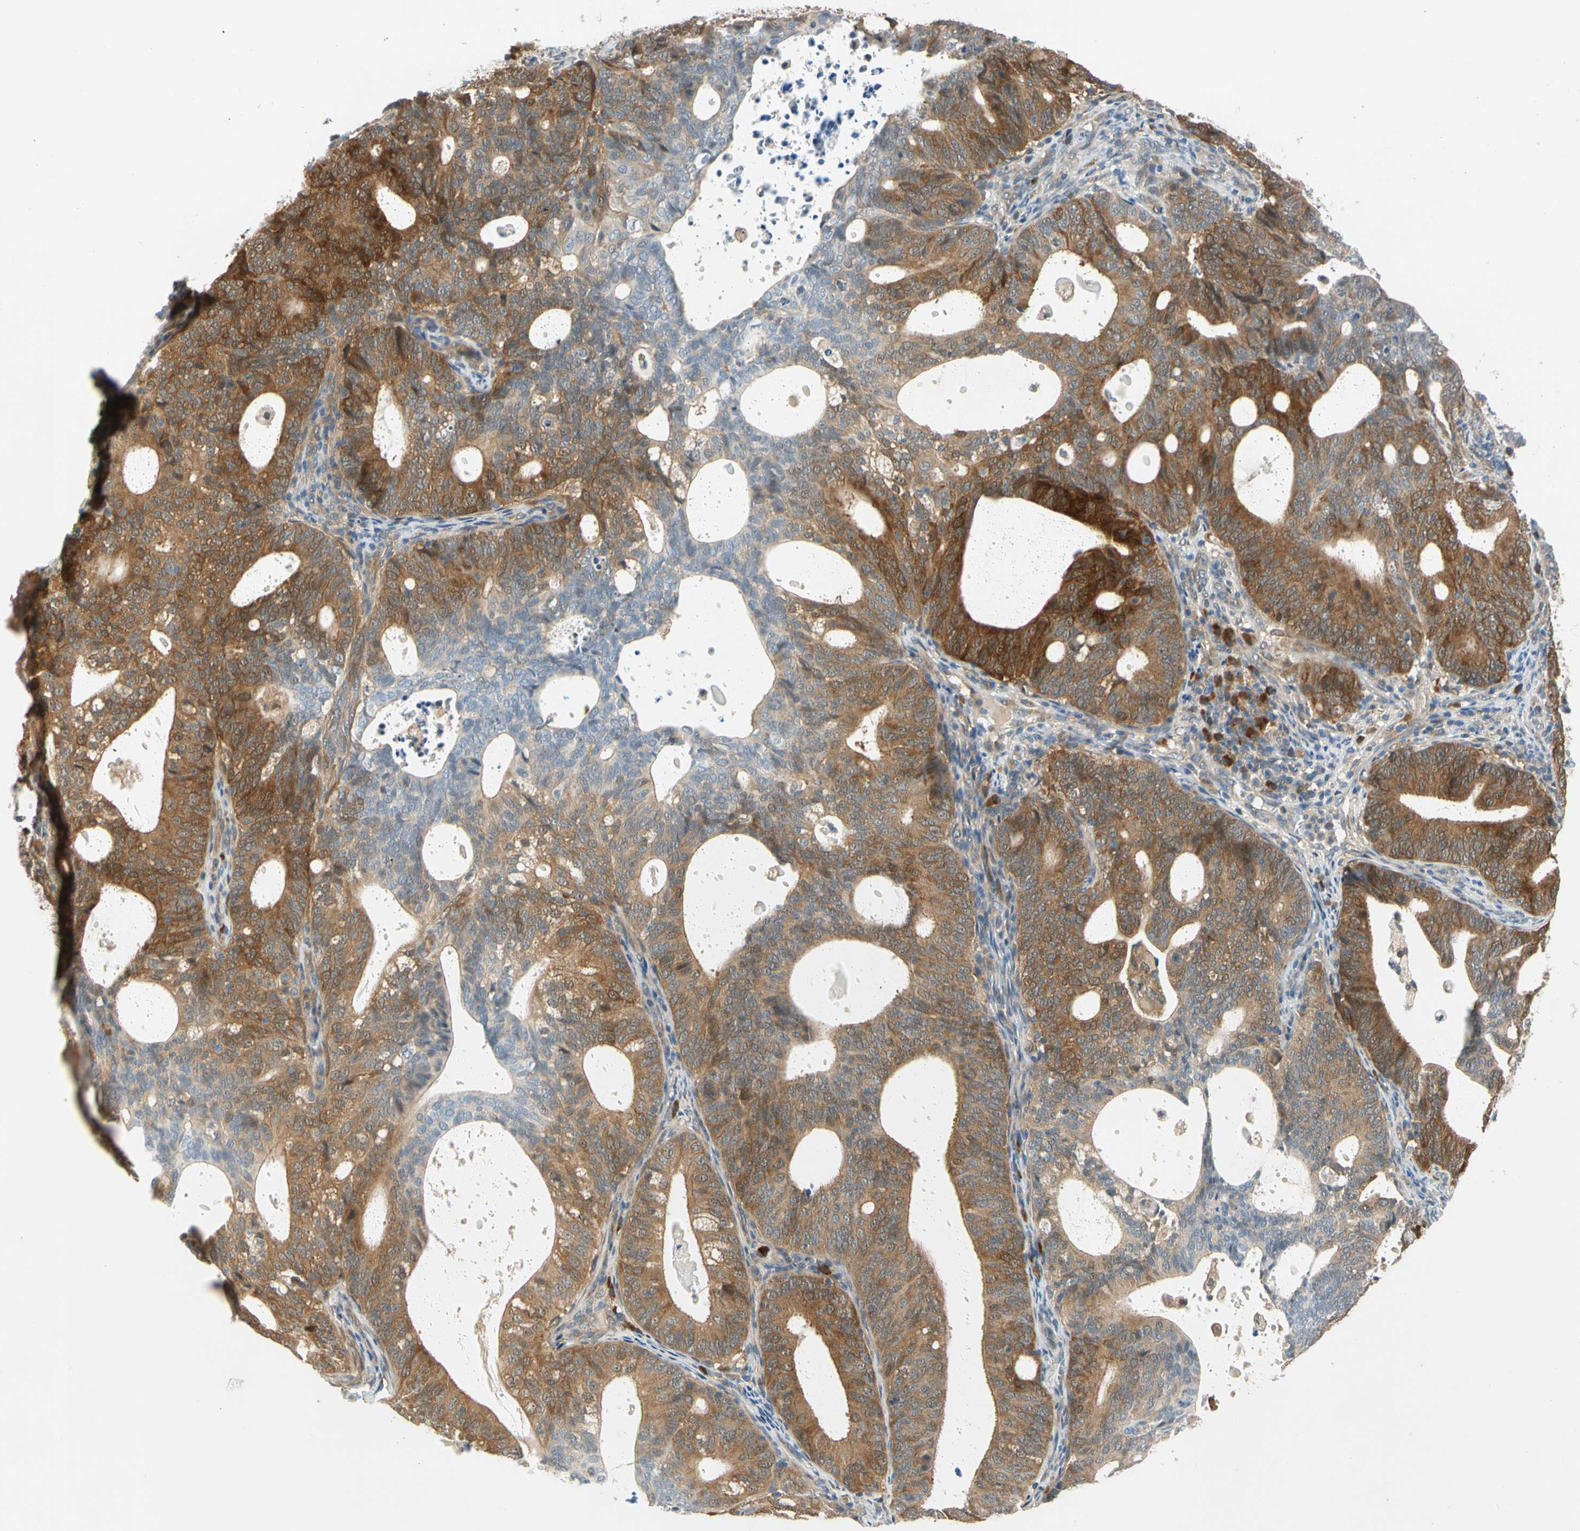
{"staining": {"intensity": "strong", "quantity": ">75%", "location": "cytoplasmic/membranous"}, "tissue": "endometrial cancer", "cell_type": "Tumor cells", "image_type": "cancer", "snomed": [{"axis": "morphology", "description": "Adenocarcinoma, NOS"}, {"axis": "topography", "description": "Uterus"}], "caption": "IHC (DAB (3,3'-diaminobenzidine)) staining of human endometrial adenocarcinoma demonstrates strong cytoplasmic/membranous protein expression in approximately >75% of tumor cells. Nuclei are stained in blue.", "gene": "WIPI1", "patient": {"sex": "female", "age": 83}}